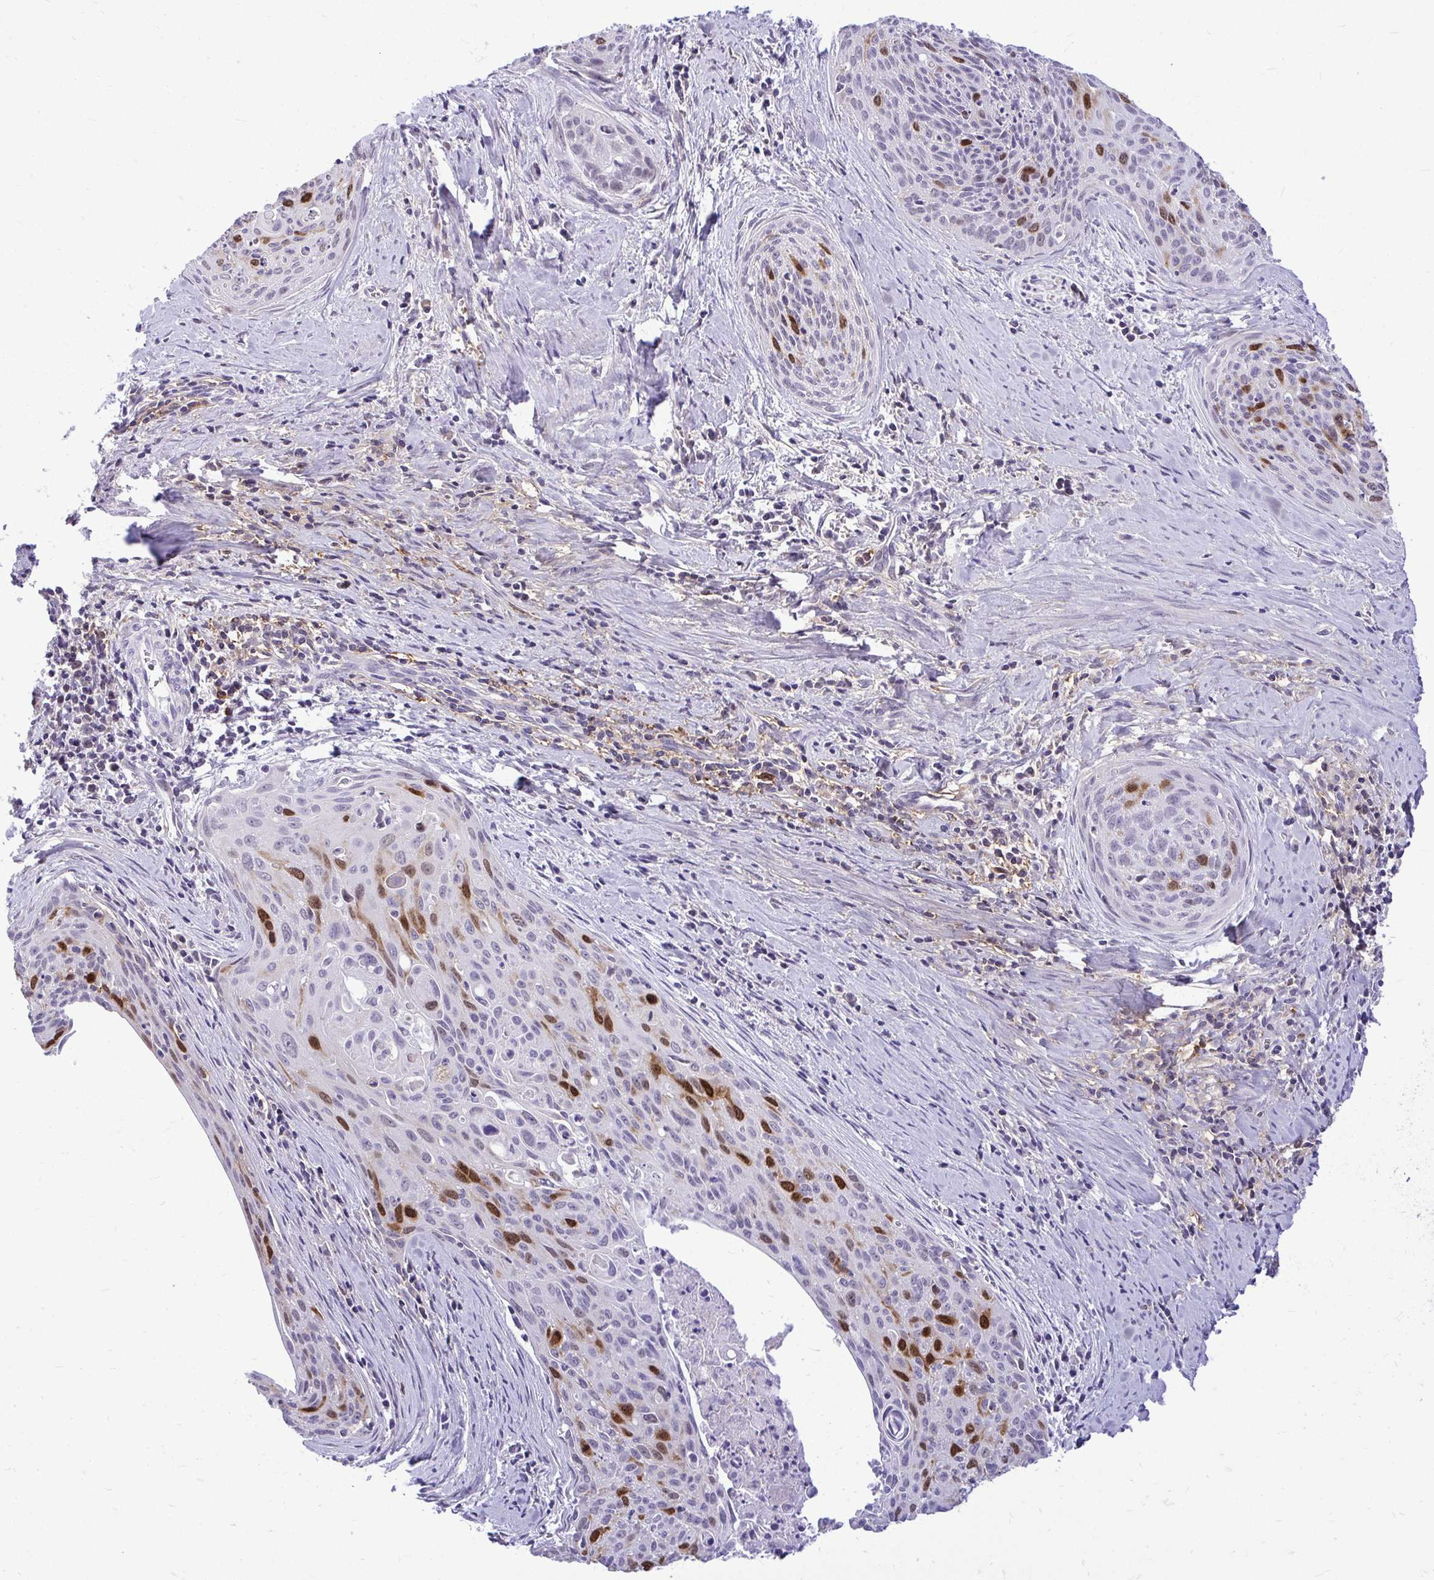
{"staining": {"intensity": "strong", "quantity": "<25%", "location": "cytoplasmic/membranous,nuclear"}, "tissue": "cervical cancer", "cell_type": "Tumor cells", "image_type": "cancer", "snomed": [{"axis": "morphology", "description": "Squamous cell carcinoma, NOS"}, {"axis": "topography", "description": "Cervix"}], "caption": "Cervical squamous cell carcinoma was stained to show a protein in brown. There is medium levels of strong cytoplasmic/membranous and nuclear positivity in about <25% of tumor cells.", "gene": "CDC20", "patient": {"sex": "female", "age": 55}}